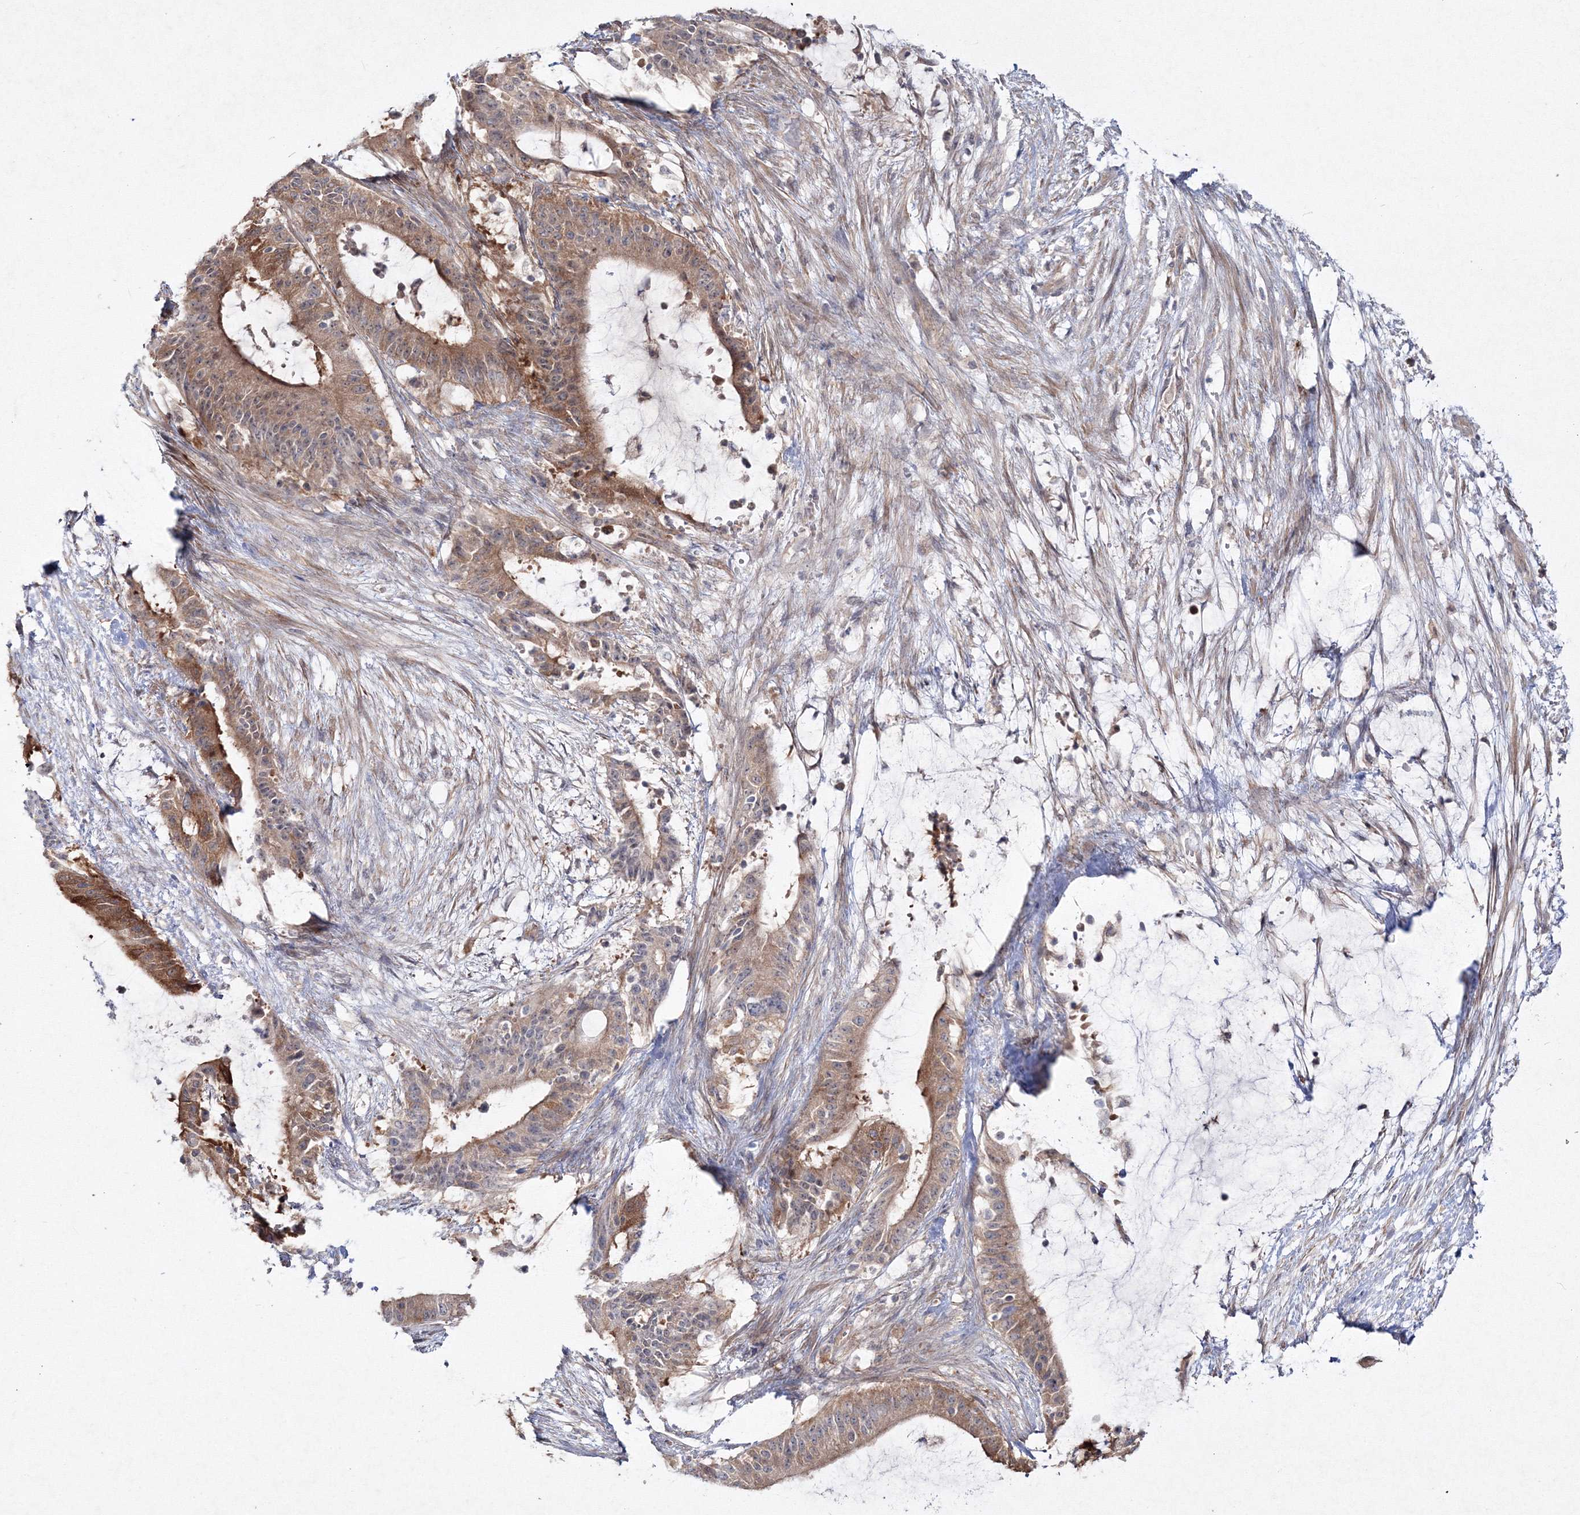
{"staining": {"intensity": "moderate", "quantity": ">75%", "location": "cytoplasmic/membranous"}, "tissue": "liver cancer", "cell_type": "Tumor cells", "image_type": "cancer", "snomed": [{"axis": "morphology", "description": "Normal tissue, NOS"}, {"axis": "morphology", "description": "Cholangiocarcinoma"}, {"axis": "topography", "description": "Liver"}, {"axis": "topography", "description": "Peripheral nerve tissue"}], "caption": "This histopathology image demonstrates liver cancer (cholangiocarcinoma) stained with IHC to label a protein in brown. The cytoplasmic/membranous of tumor cells show moderate positivity for the protein. Nuclei are counter-stained blue.", "gene": "IPMK", "patient": {"sex": "female", "age": 73}}